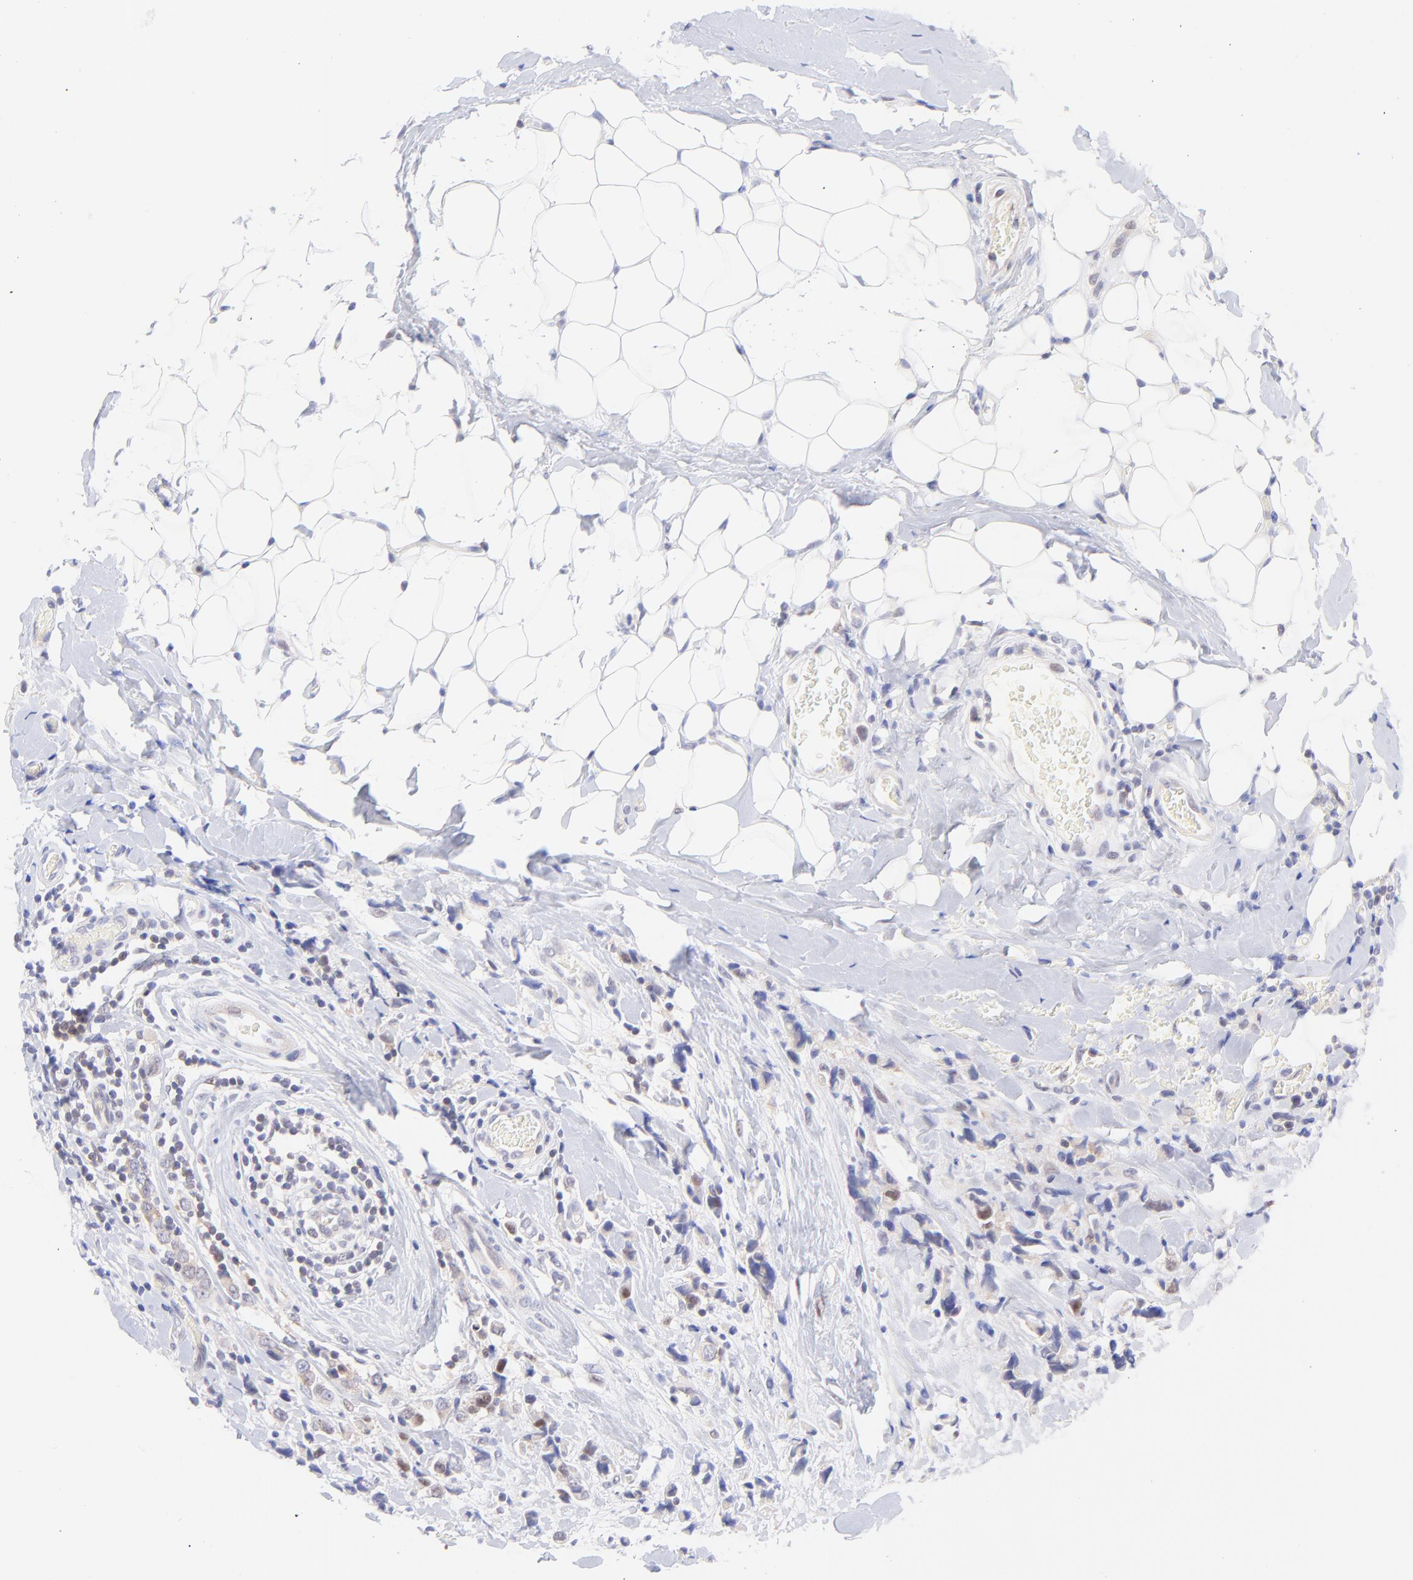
{"staining": {"intensity": "moderate", "quantity": "<25%", "location": "nuclear"}, "tissue": "breast cancer", "cell_type": "Tumor cells", "image_type": "cancer", "snomed": [{"axis": "morphology", "description": "Lobular carcinoma"}, {"axis": "topography", "description": "Breast"}], "caption": "A brown stain highlights moderate nuclear expression of a protein in human breast lobular carcinoma tumor cells.", "gene": "PBDC1", "patient": {"sex": "female", "age": 57}}